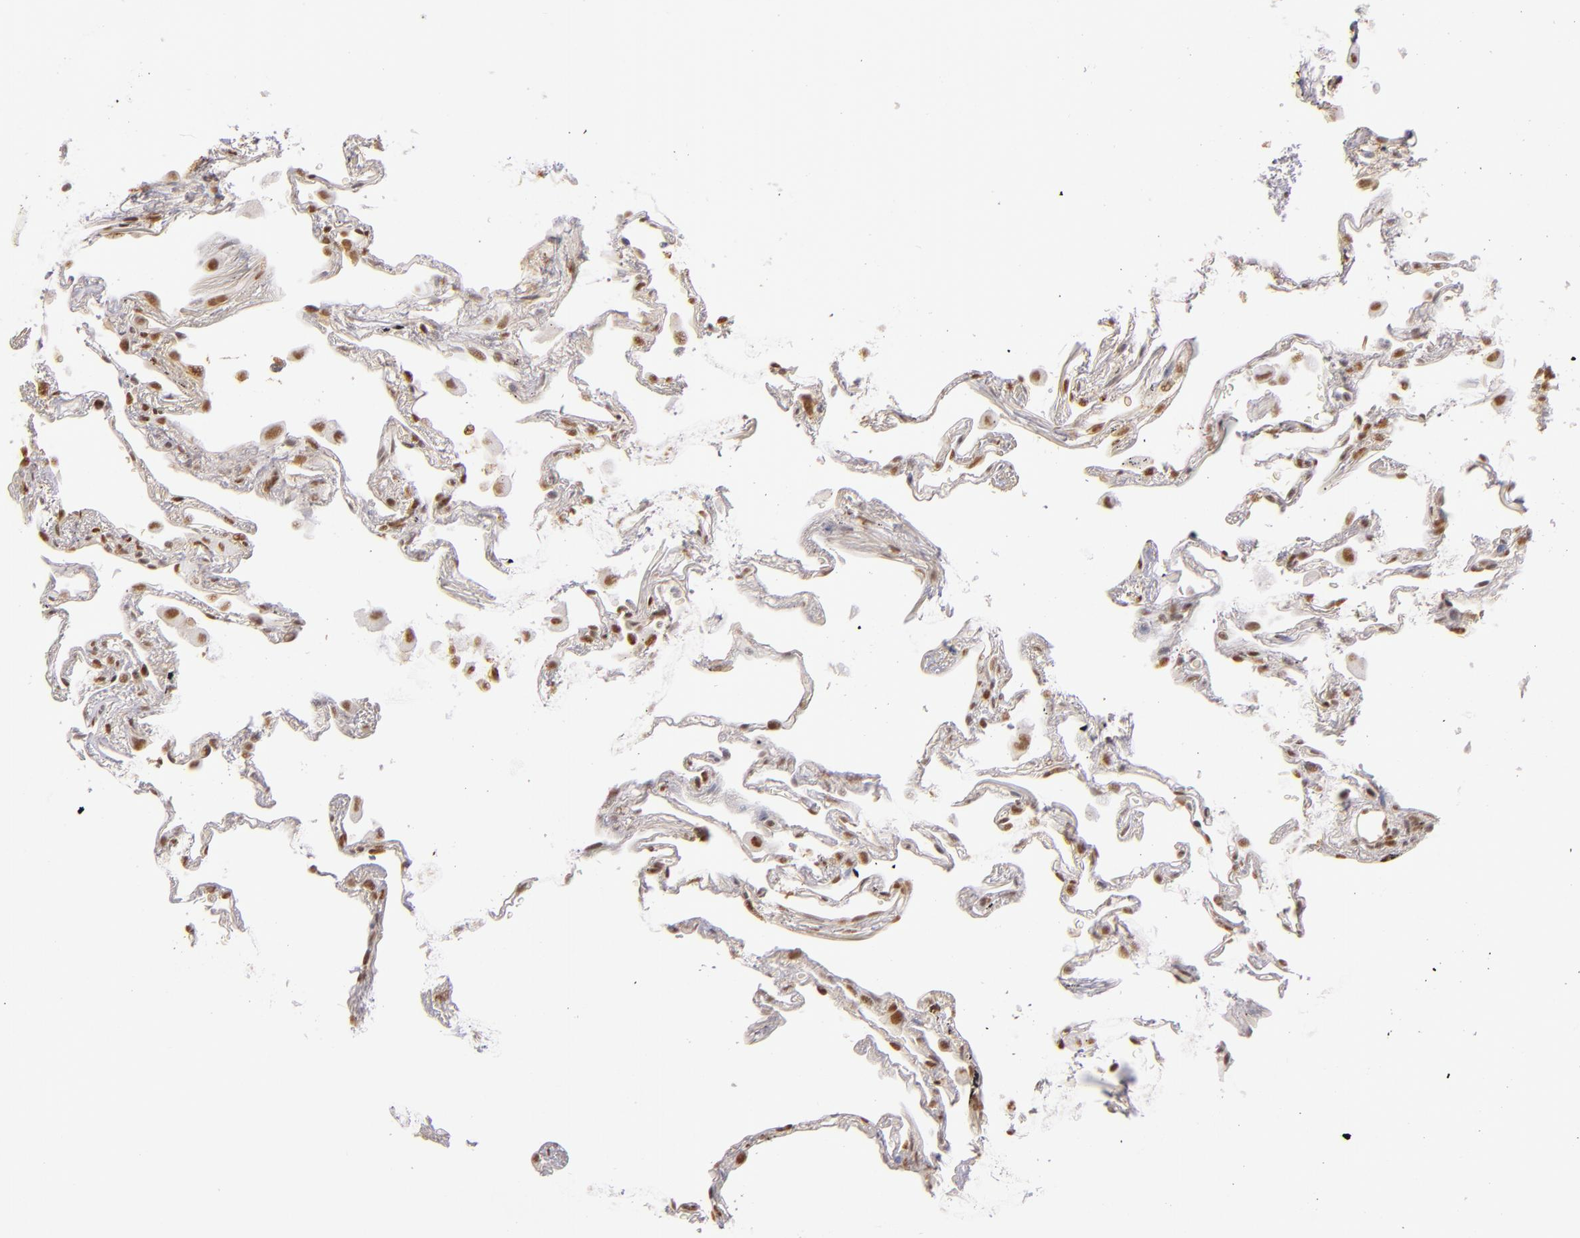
{"staining": {"intensity": "moderate", "quantity": ">75%", "location": "nuclear"}, "tissue": "lung", "cell_type": "Alveolar cells", "image_type": "normal", "snomed": [{"axis": "morphology", "description": "Normal tissue, NOS"}, {"axis": "morphology", "description": "Inflammation, NOS"}, {"axis": "topography", "description": "Lung"}], "caption": "Protein expression analysis of normal lung reveals moderate nuclear positivity in about >75% of alveolar cells. (Brightfield microscopy of DAB IHC at high magnification).", "gene": "NCOR2", "patient": {"sex": "male", "age": 69}}